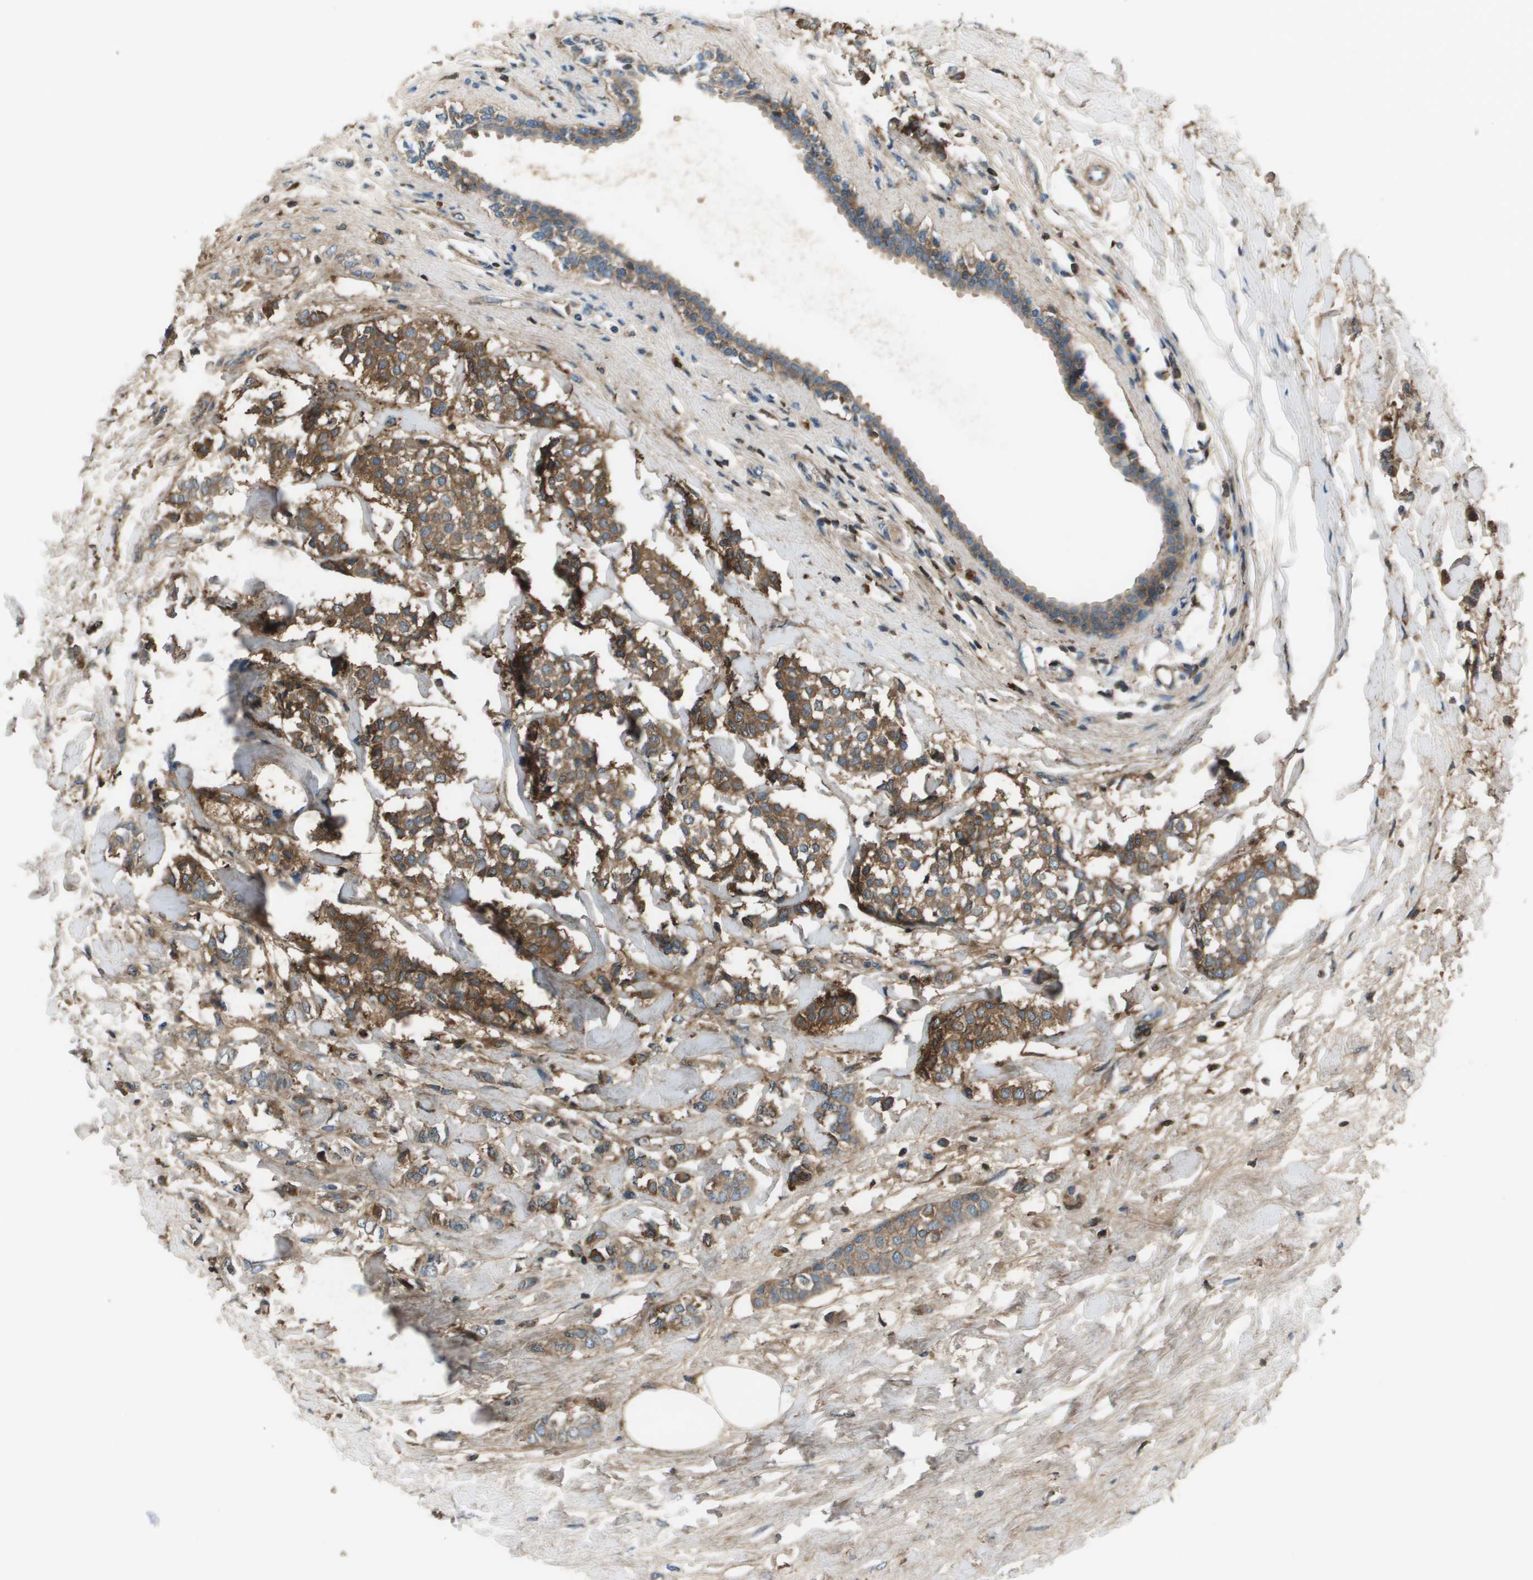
{"staining": {"intensity": "moderate", "quantity": ">75%", "location": "cytoplasmic/membranous"}, "tissue": "breast cancer", "cell_type": "Tumor cells", "image_type": "cancer", "snomed": [{"axis": "morphology", "description": "Lobular carcinoma, in situ"}, {"axis": "morphology", "description": "Lobular carcinoma"}, {"axis": "topography", "description": "Breast"}], "caption": "A medium amount of moderate cytoplasmic/membranous staining is seen in approximately >75% of tumor cells in breast lobular carcinoma tissue.", "gene": "PCOLCE", "patient": {"sex": "female", "age": 41}}